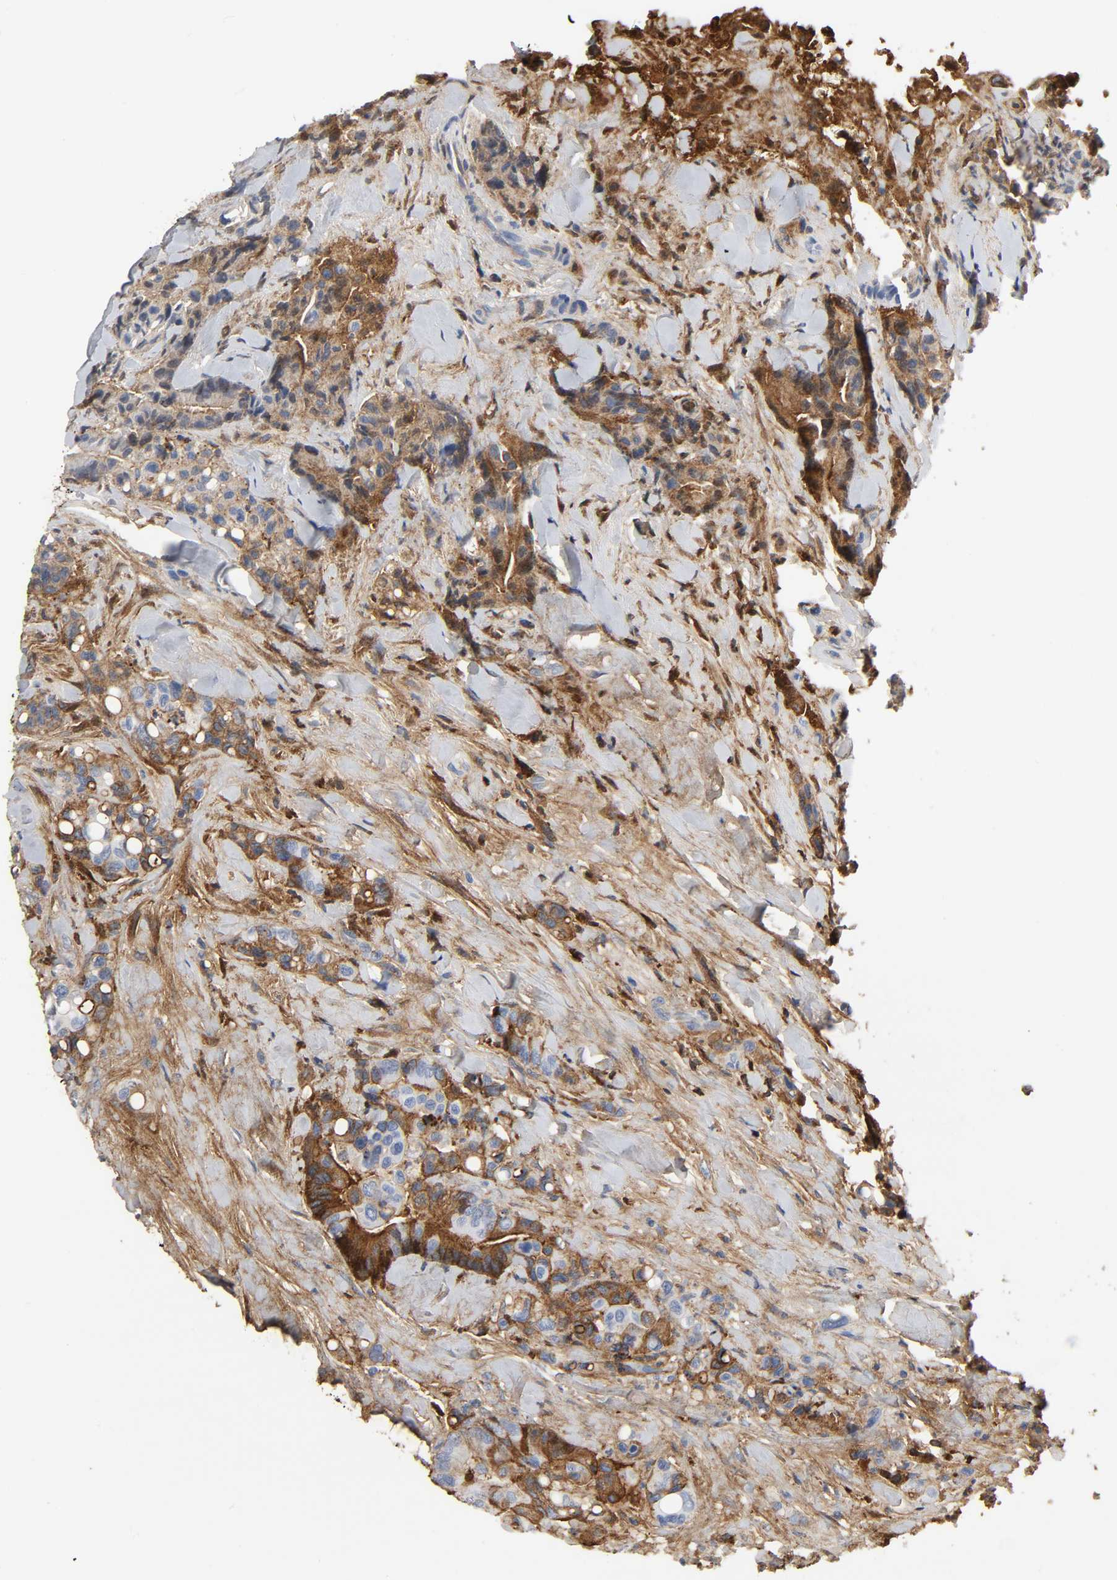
{"staining": {"intensity": "moderate", "quantity": "<25%", "location": "cytoplasmic/membranous"}, "tissue": "colorectal cancer", "cell_type": "Tumor cells", "image_type": "cancer", "snomed": [{"axis": "morphology", "description": "Normal tissue, NOS"}, {"axis": "morphology", "description": "Adenocarcinoma, NOS"}, {"axis": "topography", "description": "Colon"}], "caption": "Immunohistochemistry (IHC) (DAB) staining of human adenocarcinoma (colorectal) exhibits moderate cytoplasmic/membranous protein staining in about <25% of tumor cells.", "gene": "C3", "patient": {"sex": "male", "age": 82}}